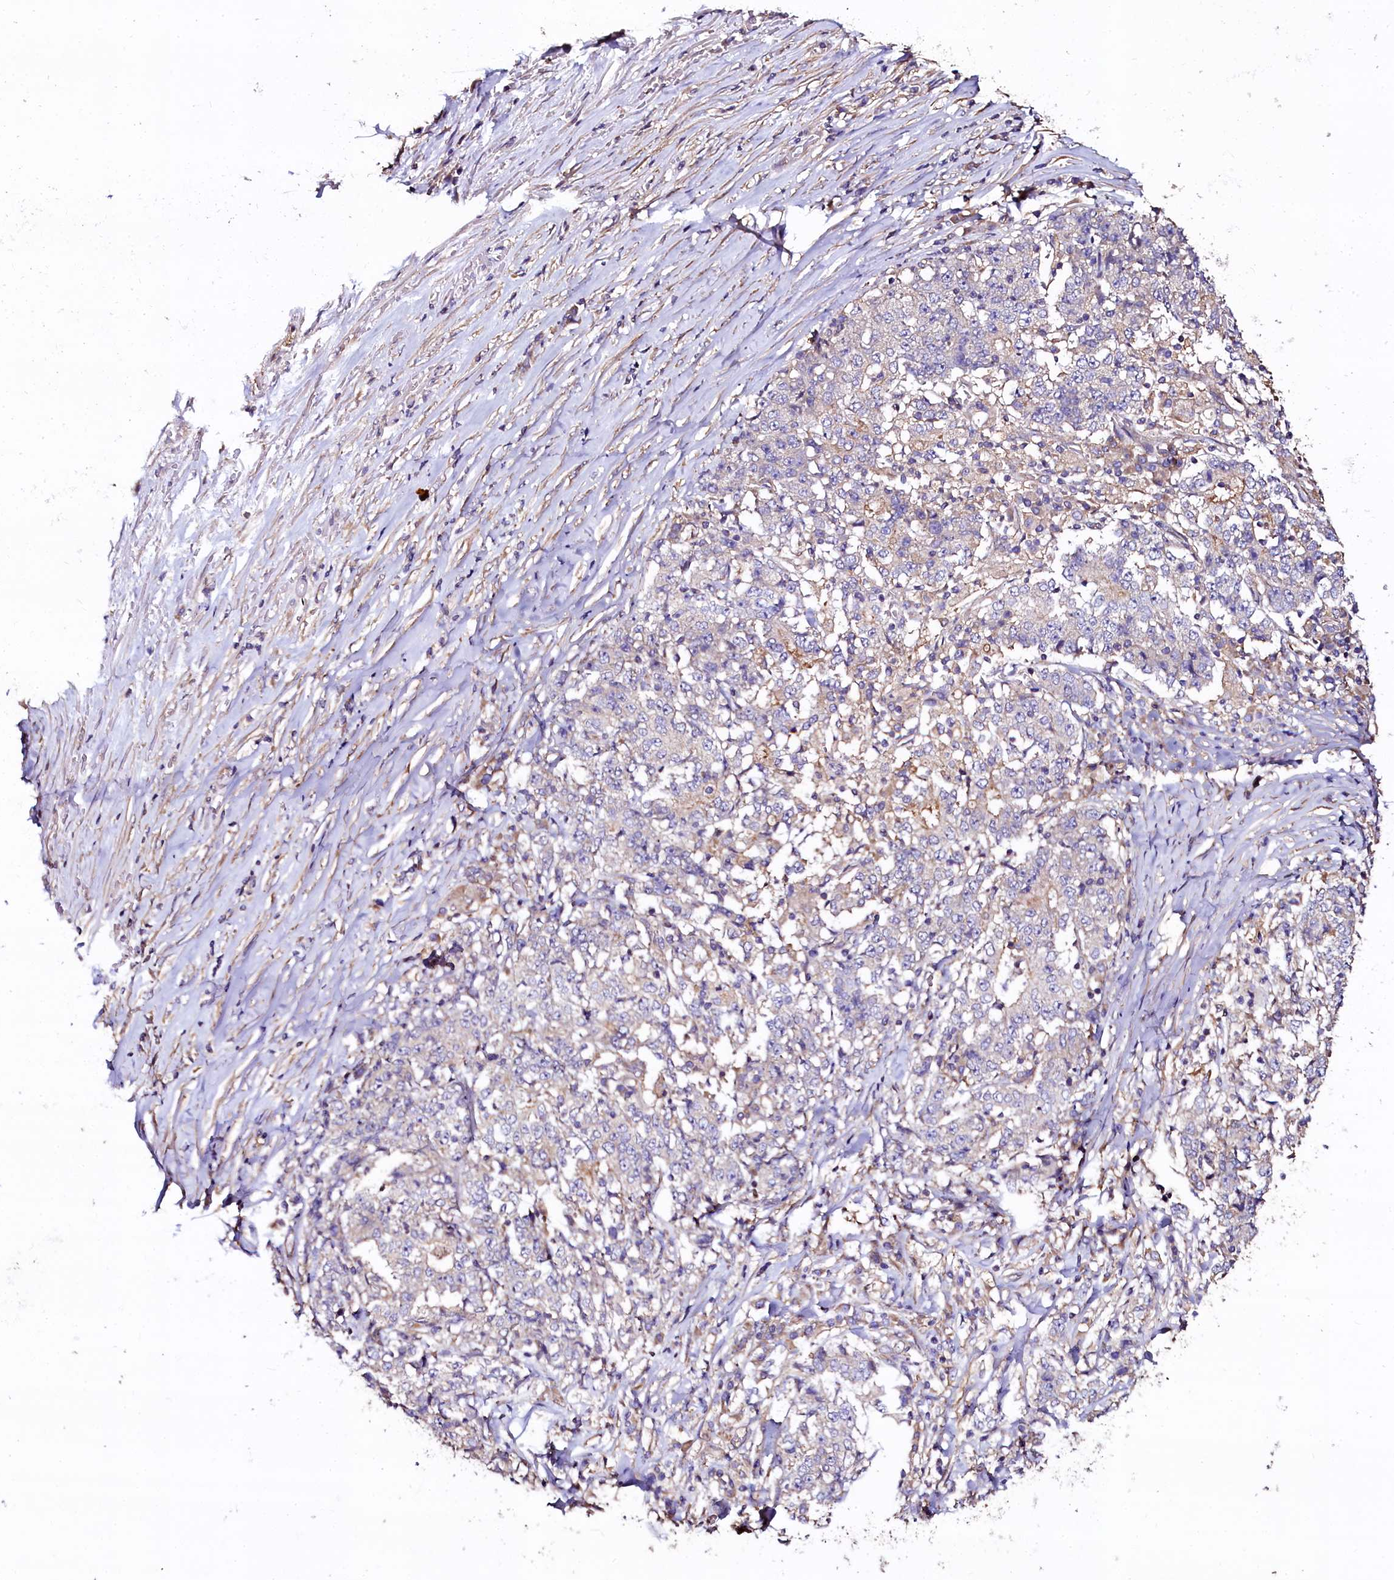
{"staining": {"intensity": "weak", "quantity": "<25%", "location": "cytoplasmic/membranous"}, "tissue": "stomach cancer", "cell_type": "Tumor cells", "image_type": "cancer", "snomed": [{"axis": "morphology", "description": "Adenocarcinoma, NOS"}, {"axis": "topography", "description": "Stomach"}], "caption": "Stomach cancer (adenocarcinoma) was stained to show a protein in brown. There is no significant expression in tumor cells.", "gene": "APPL2", "patient": {"sex": "male", "age": 59}}